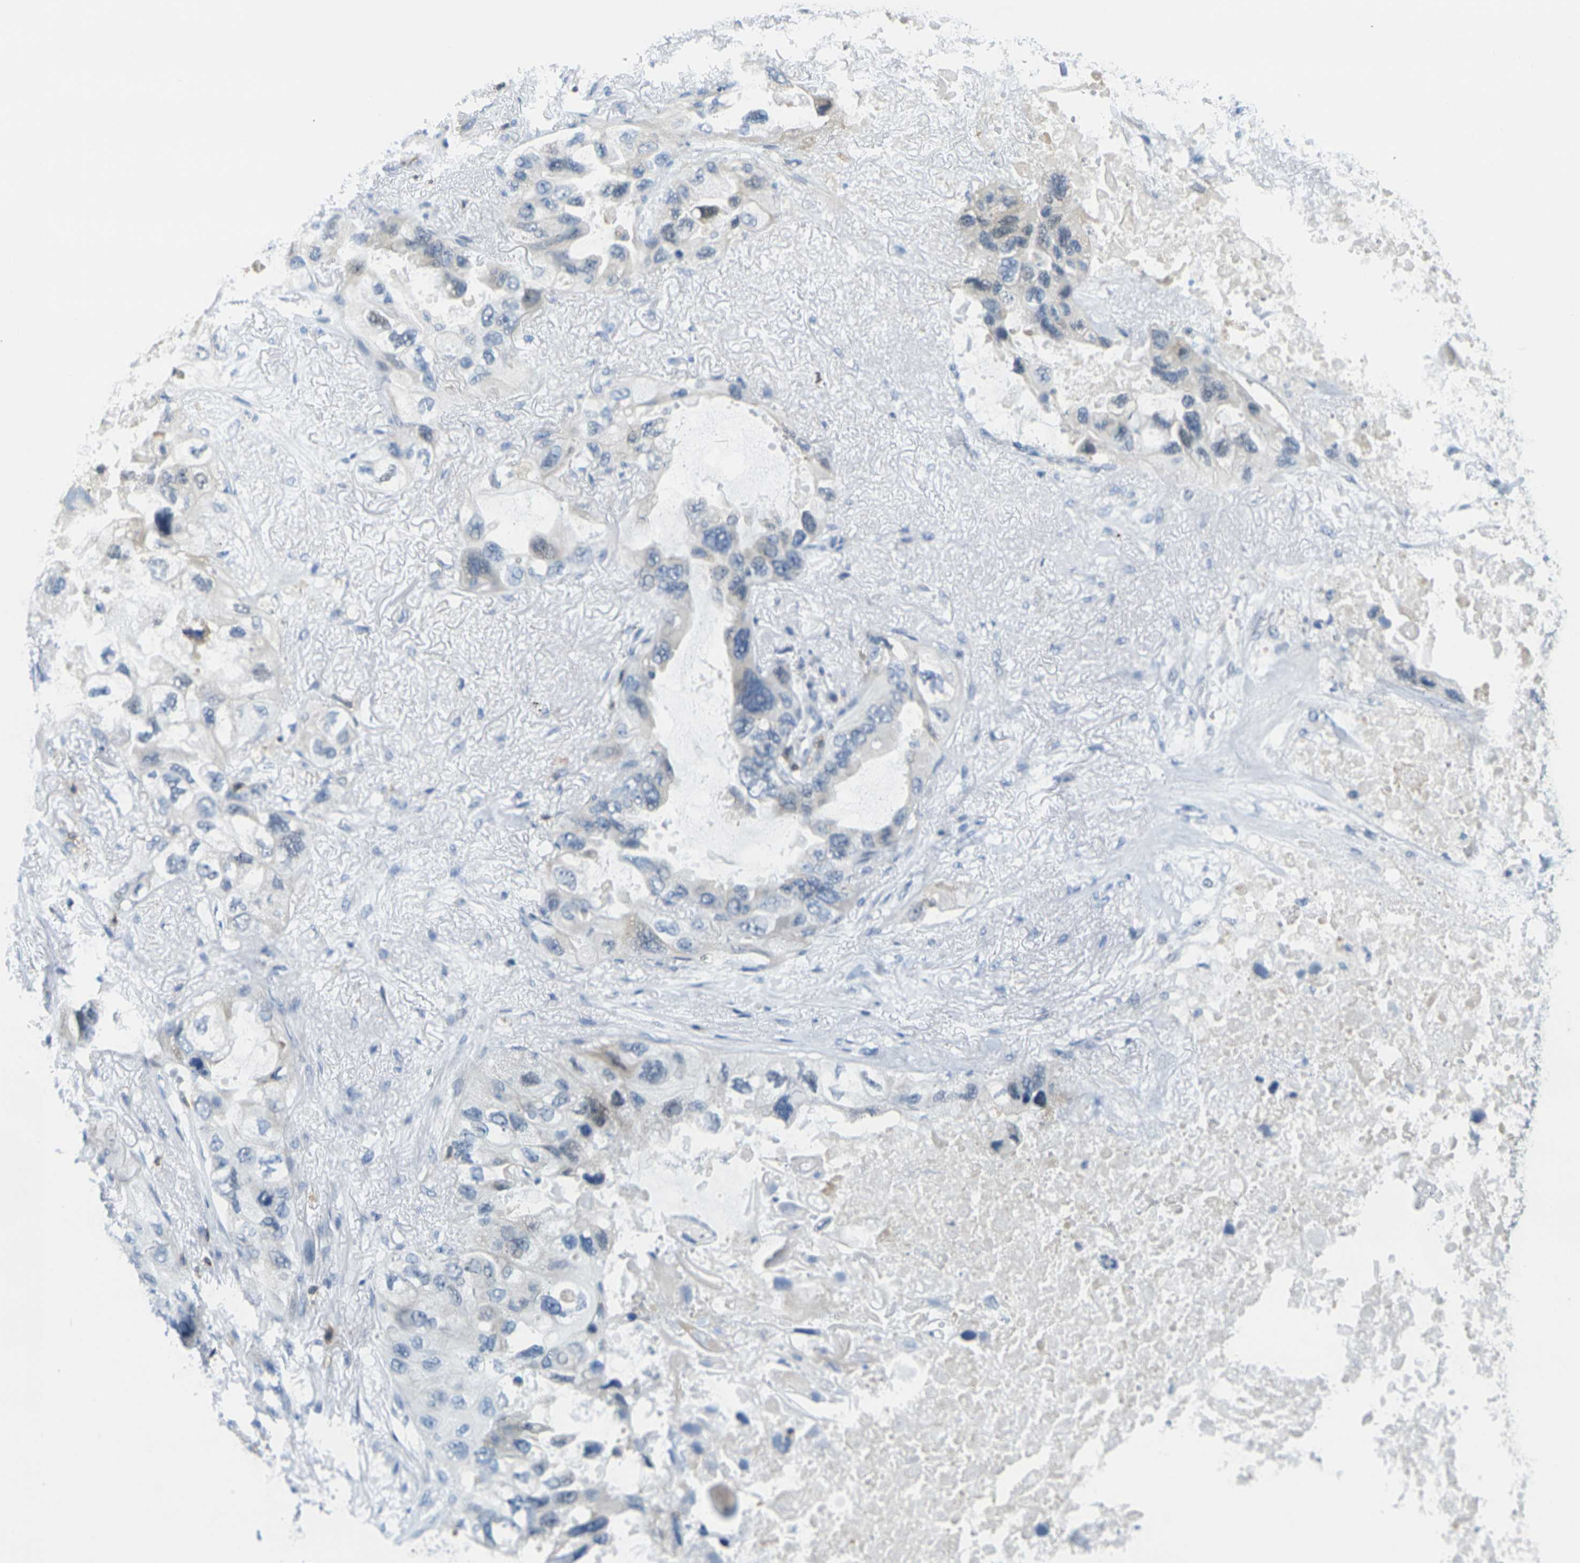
{"staining": {"intensity": "negative", "quantity": "none", "location": "none"}, "tissue": "lung cancer", "cell_type": "Tumor cells", "image_type": "cancer", "snomed": [{"axis": "morphology", "description": "Squamous cell carcinoma, NOS"}, {"axis": "topography", "description": "Lung"}], "caption": "A high-resolution micrograph shows IHC staining of lung squamous cell carcinoma, which displays no significant positivity in tumor cells.", "gene": "CD3D", "patient": {"sex": "female", "age": 73}}